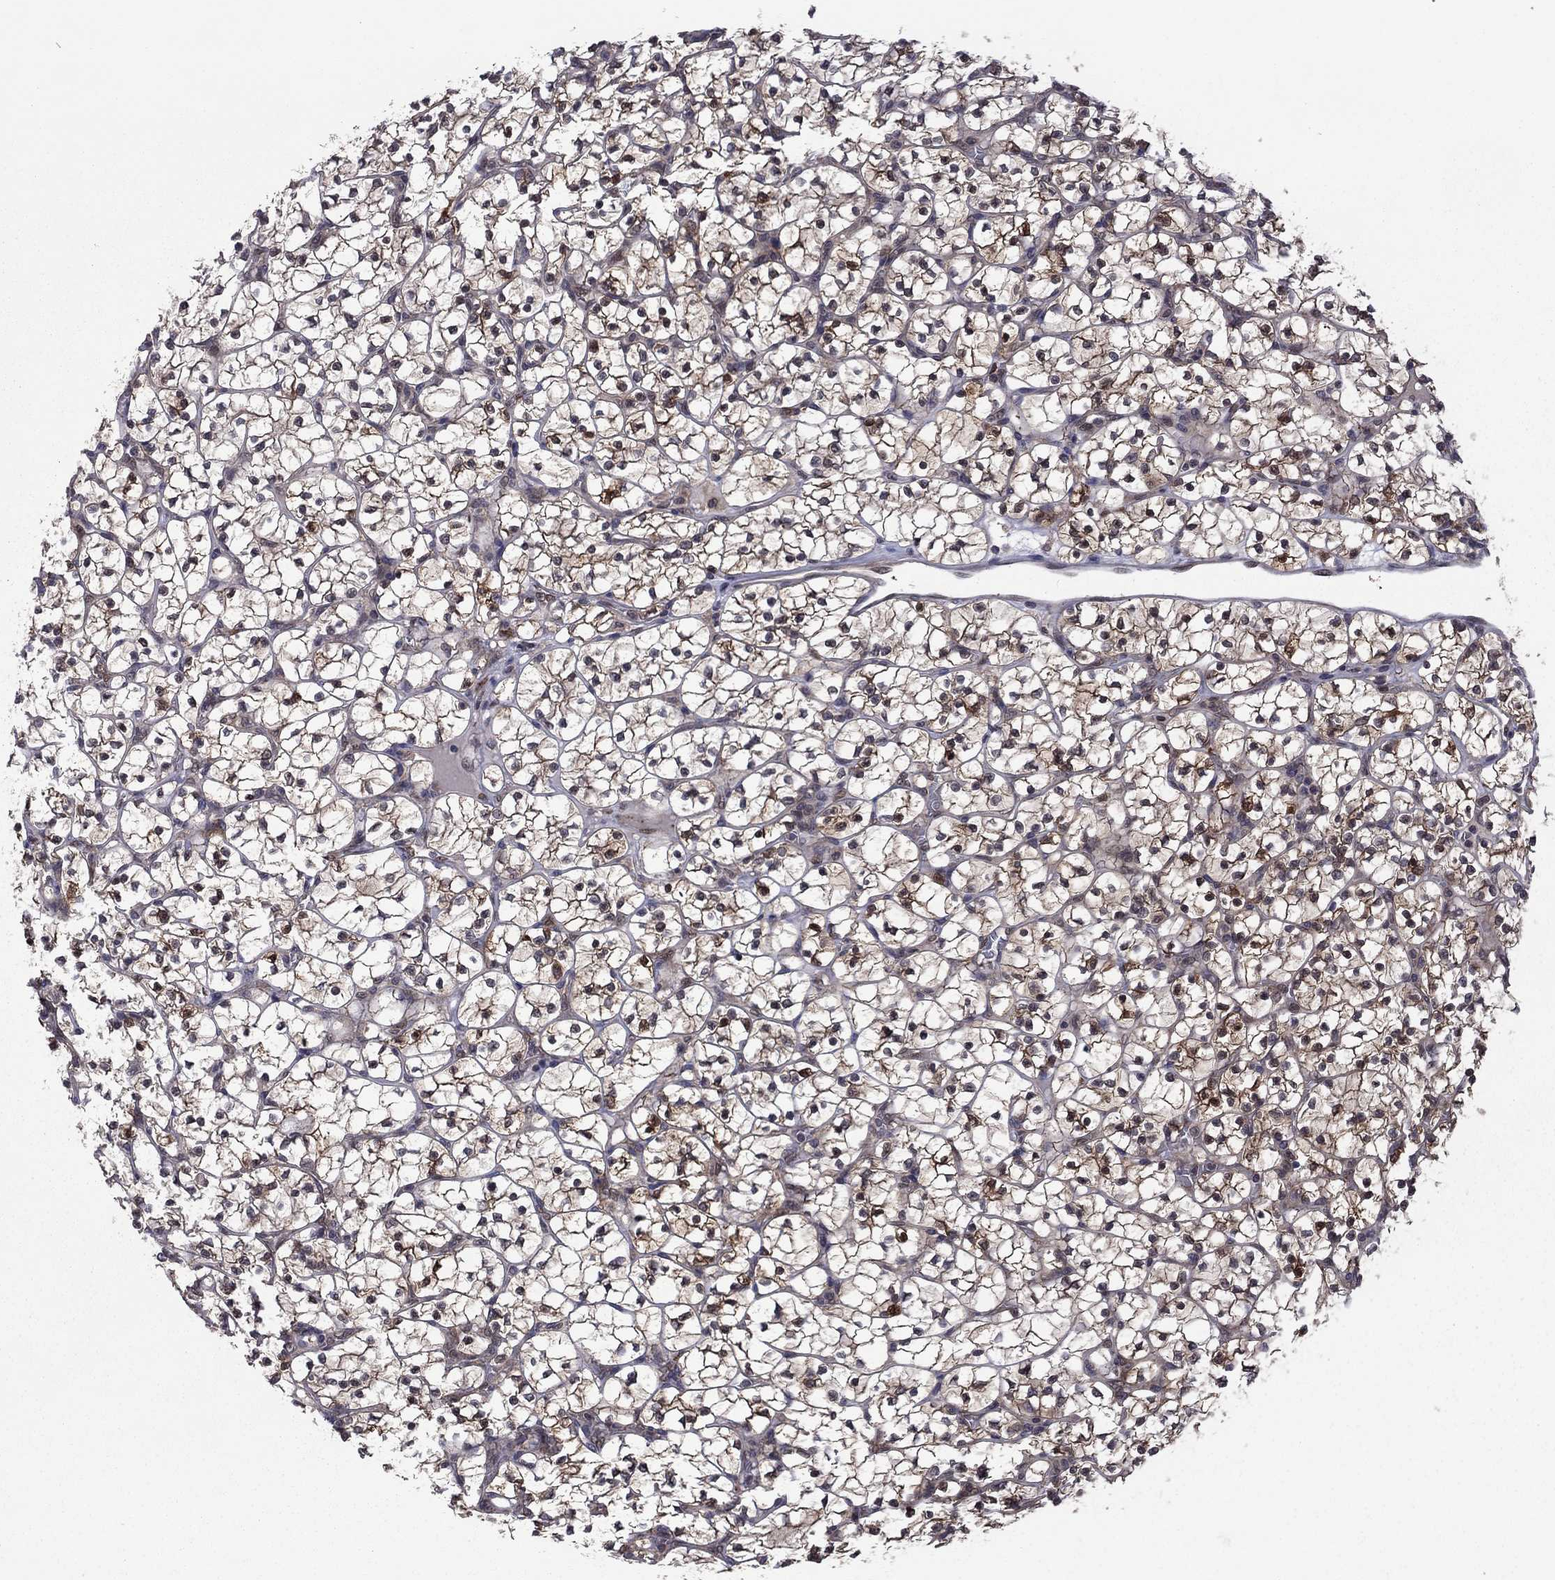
{"staining": {"intensity": "strong", "quantity": "25%-75%", "location": "cytoplasmic/membranous,nuclear"}, "tissue": "renal cancer", "cell_type": "Tumor cells", "image_type": "cancer", "snomed": [{"axis": "morphology", "description": "Adenocarcinoma, NOS"}, {"axis": "topography", "description": "Kidney"}], "caption": "An immunohistochemistry (IHC) micrograph of tumor tissue is shown. Protein staining in brown highlights strong cytoplasmic/membranous and nuclear positivity in adenocarcinoma (renal) within tumor cells. The staining was performed using DAB (3,3'-diaminobenzidine) to visualize the protein expression in brown, while the nuclei were stained in blue with hematoxylin (Magnification: 20x).", "gene": "GPAA1", "patient": {"sex": "female", "age": 89}}